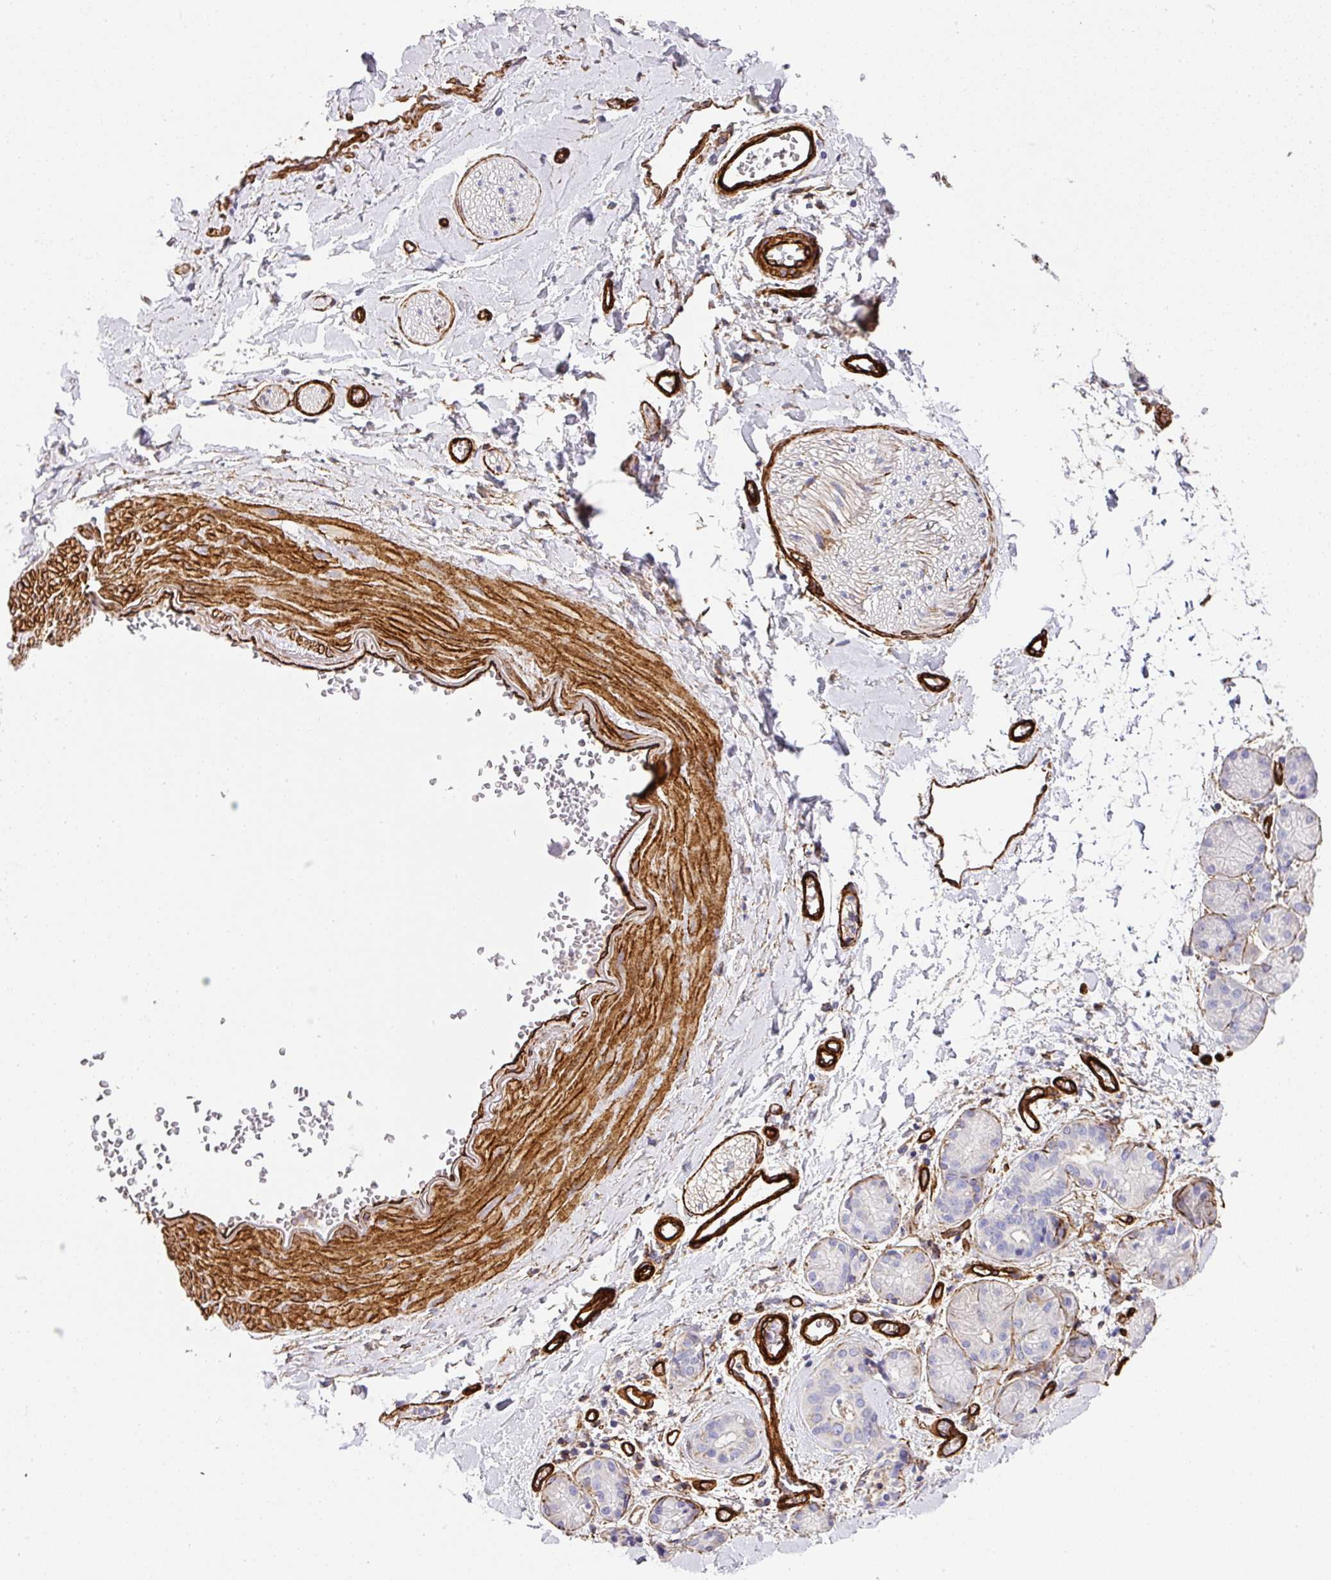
{"staining": {"intensity": "moderate", "quantity": ">75%", "location": "cytoplasmic/membranous"}, "tissue": "adipose tissue", "cell_type": "Adipocytes", "image_type": "normal", "snomed": [{"axis": "morphology", "description": "Normal tissue, NOS"}, {"axis": "topography", "description": "Salivary gland"}, {"axis": "topography", "description": "Peripheral nerve tissue"}], "caption": "Immunohistochemical staining of unremarkable adipose tissue reveals moderate cytoplasmic/membranous protein positivity in about >75% of adipocytes.", "gene": "SLC25A17", "patient": {"sex": "female", "age": 24}}